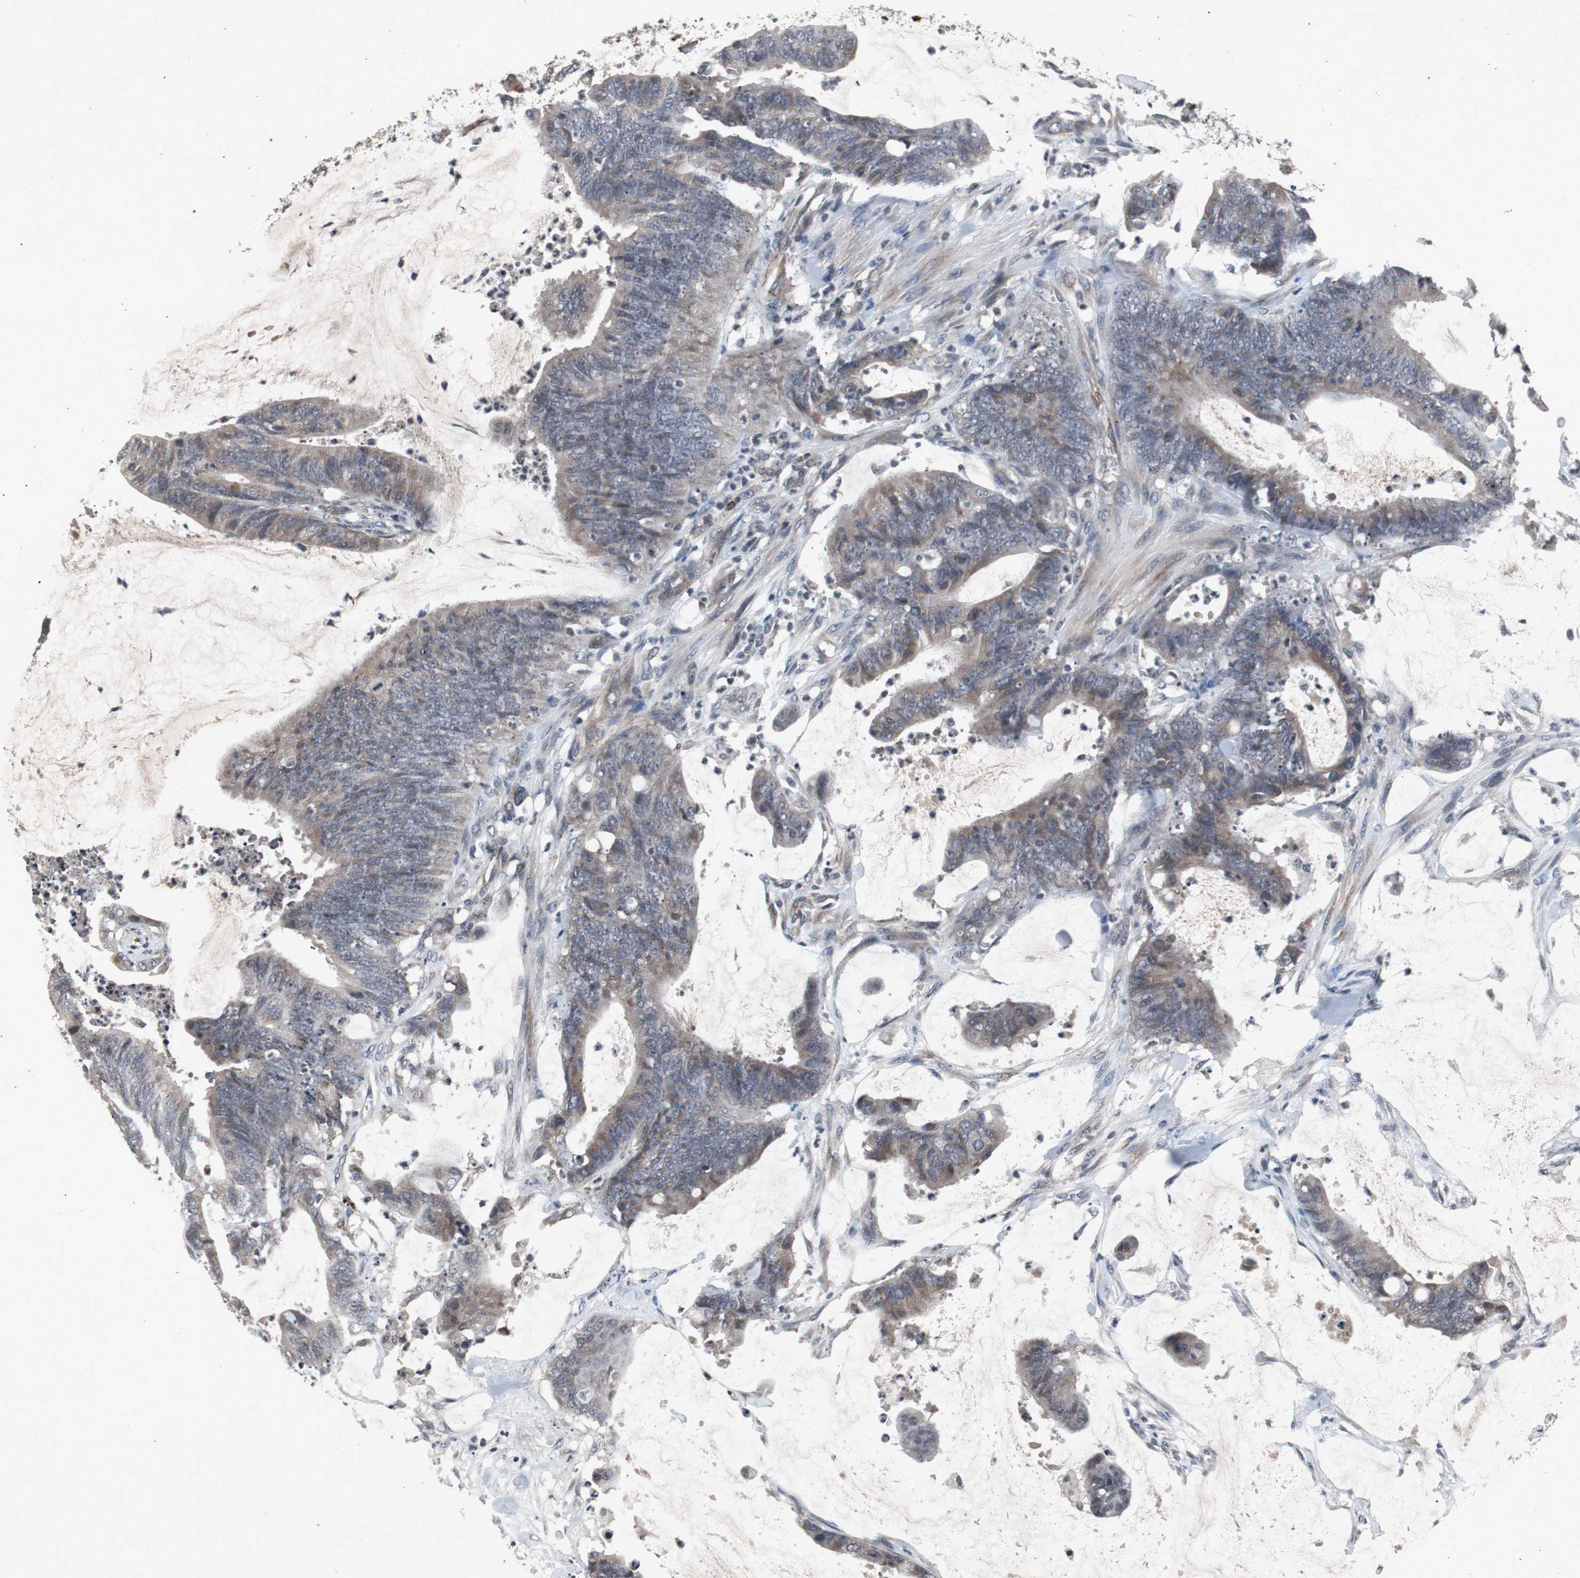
{"staining": {"intensity": "weak", "quantity": "25%-75%", "location": "cytoplasmic/membranous"}, "tissue": "colorectal cancer", "cell_type": "Tumor cells", "image_type": "cancer", "snomed": [{"axis": "morphology", "description": "Adenocarcinoma, NOS"}, {"axis": "topography", "description": "Rectum"}], "caption": "DAB immunohistochemical staining of human adenocarcinoma (colorectal) shows weak cytoplasmic/membranous protein positivity in approximately 25%-75% of tumor cells.", "gene": "CRADD", "patient": {"sex": "female", "age": 66}}